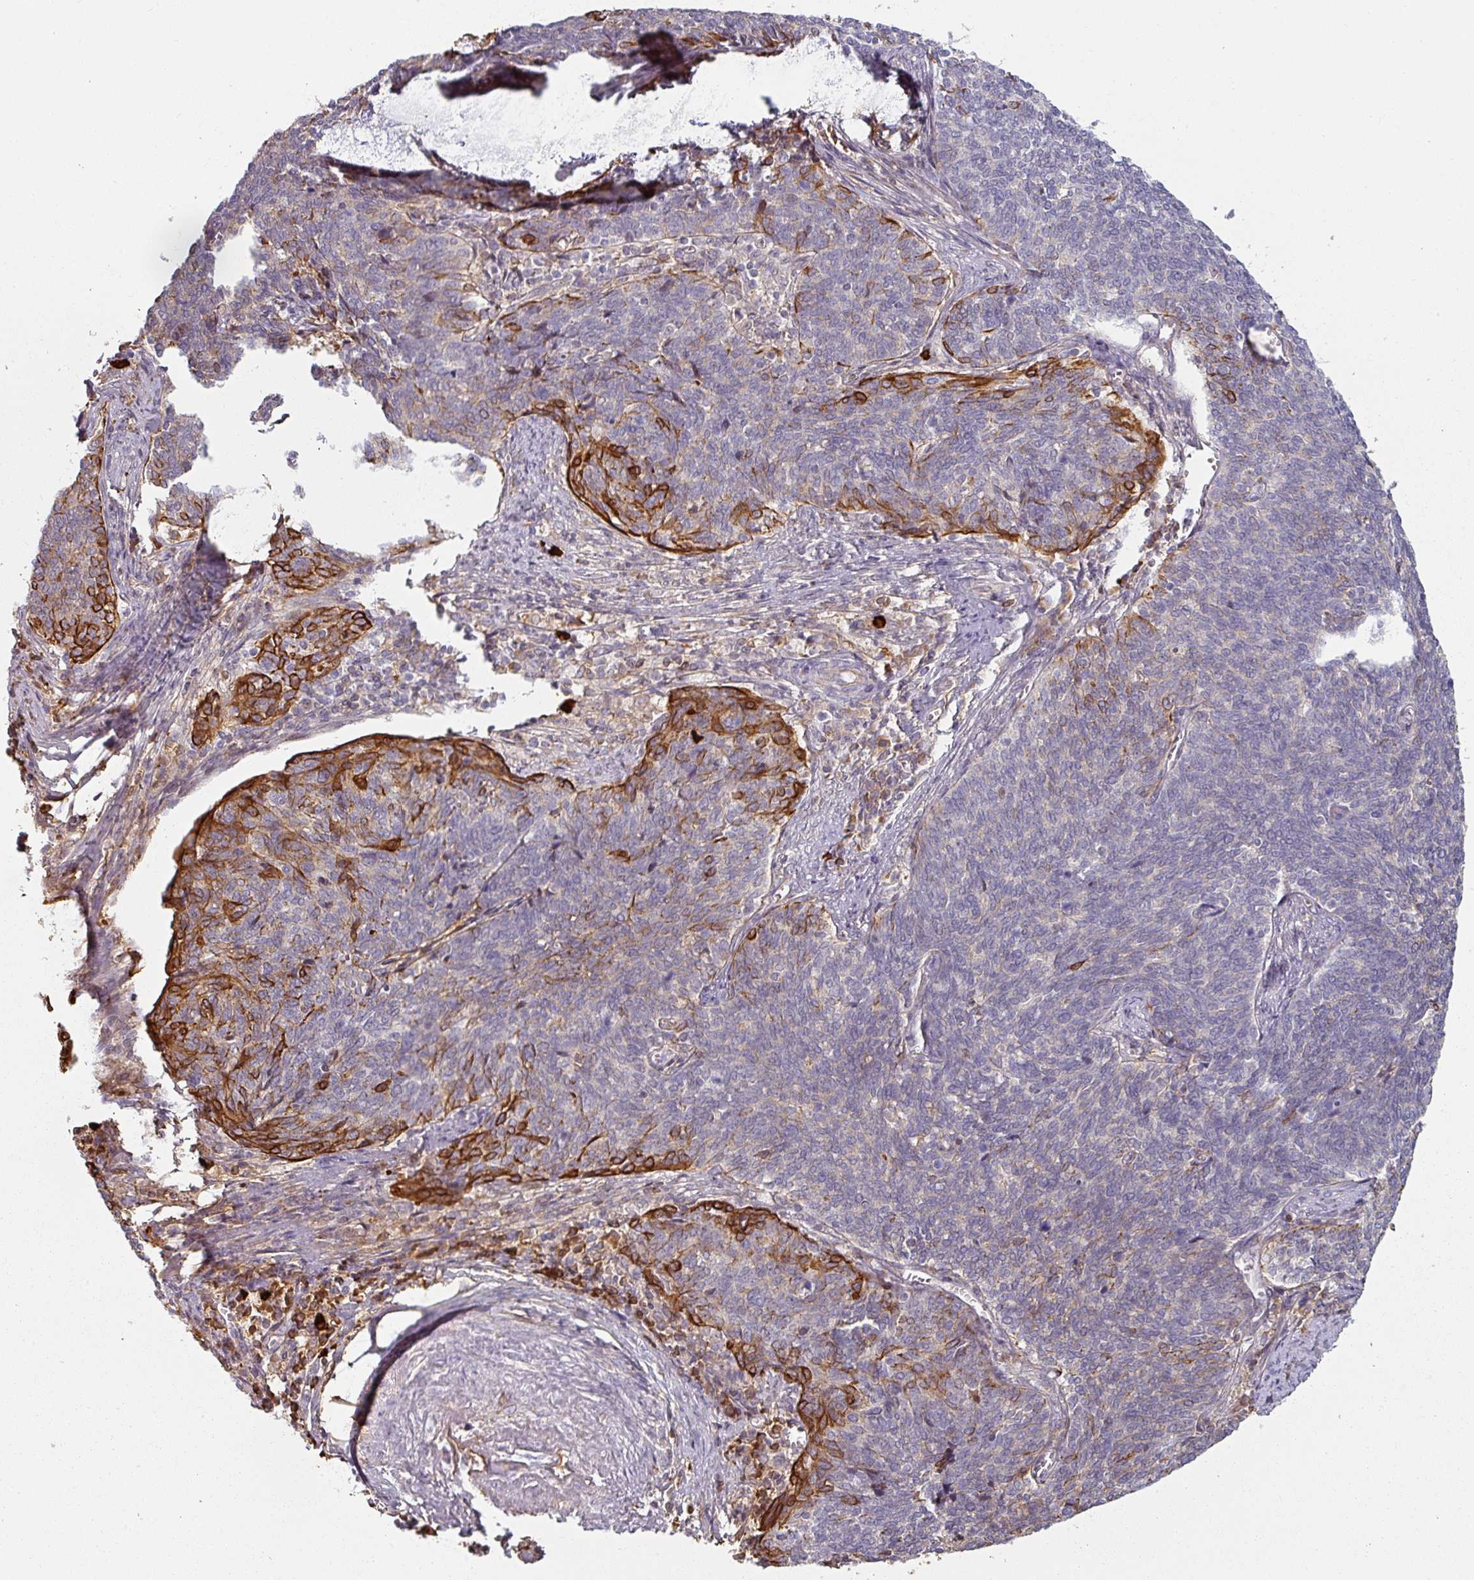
{"staining": {"intensity": "moderate", "quantity": "<25%", "location": "cytoplasmic/membranous"}, "tissue": "cervical cancer", "cell_type": "Tumor cells", "image_type": "cancer", "snomed": [{"axis": "morphology", "description": "Squamous cell carcinoma, NOS"}, {"axis": "topography", "description": "Cervix"}], "caption": "Immunohistochemistry (IHC) of human cervical cancer (squamous cell carcinoma) reveals low levels of moderate cytoplasmic/membranous positivity in approximately <25% of tumor cells.", "gene": "CEP78", "patient": {"sex": "female", "age": 39}}